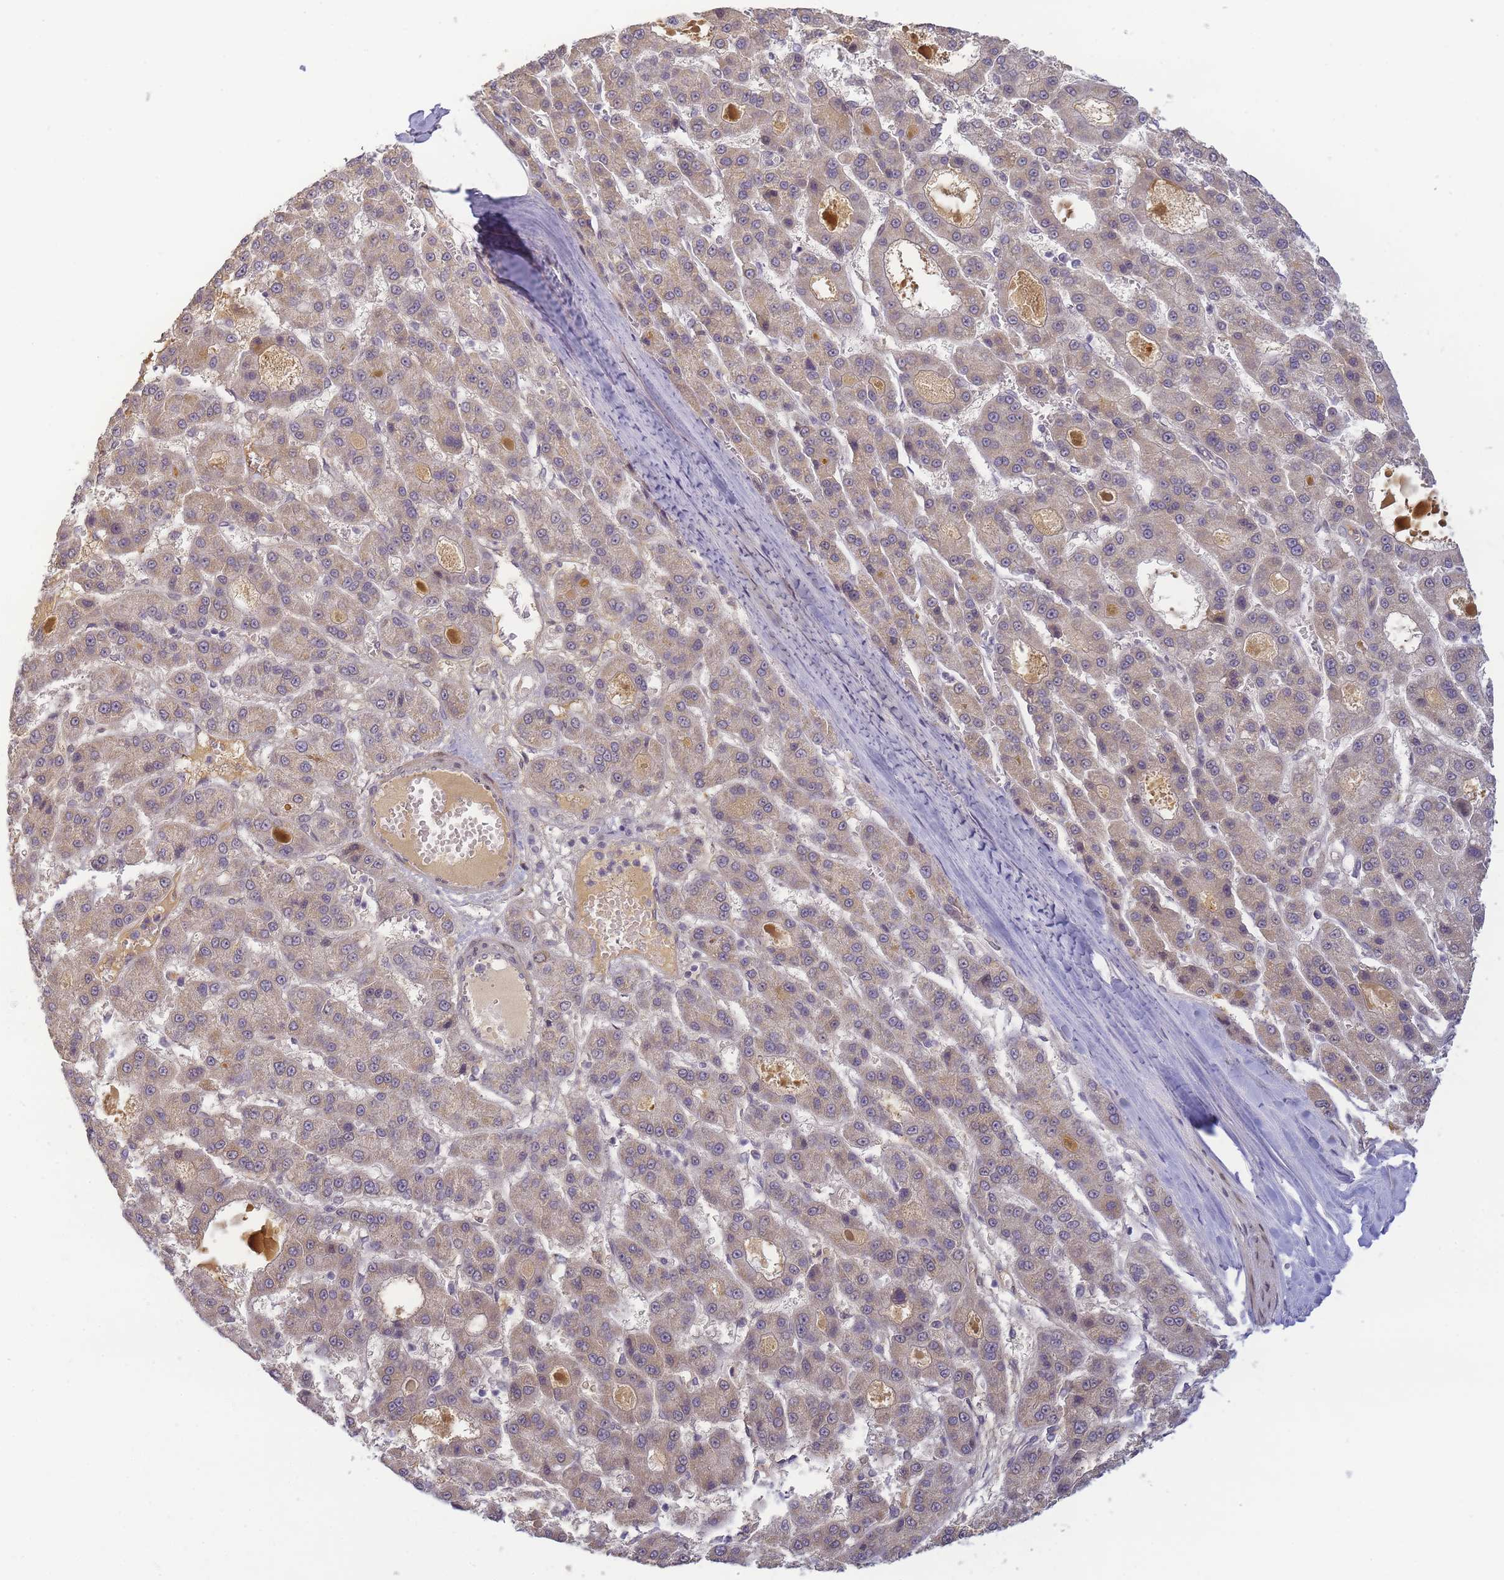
{"staining": {"intensity": "negative", "quantity": "none", "location": "none"}, "tissue": "liver cancer", "cell_type": "Tumor cells", "image_type": "cancer", "snomed": [{"axis": "morphology", "description": "Carcinoma, Hepatocellular, NOS"}, {"axis": "topography", "description": "Liver"}], "caption": "The immunohistochemistry photomicrograph has no significant positivity in tumor cells of liver cancer (hepatocellular carcinoma) tissue. (Stains: DAB IHC with hematoxylin counter stain, Microscopy: brightfield microscopy at high magnification).", "gene": "RRAD", "patient": {"sex": "male", "age": 70}}